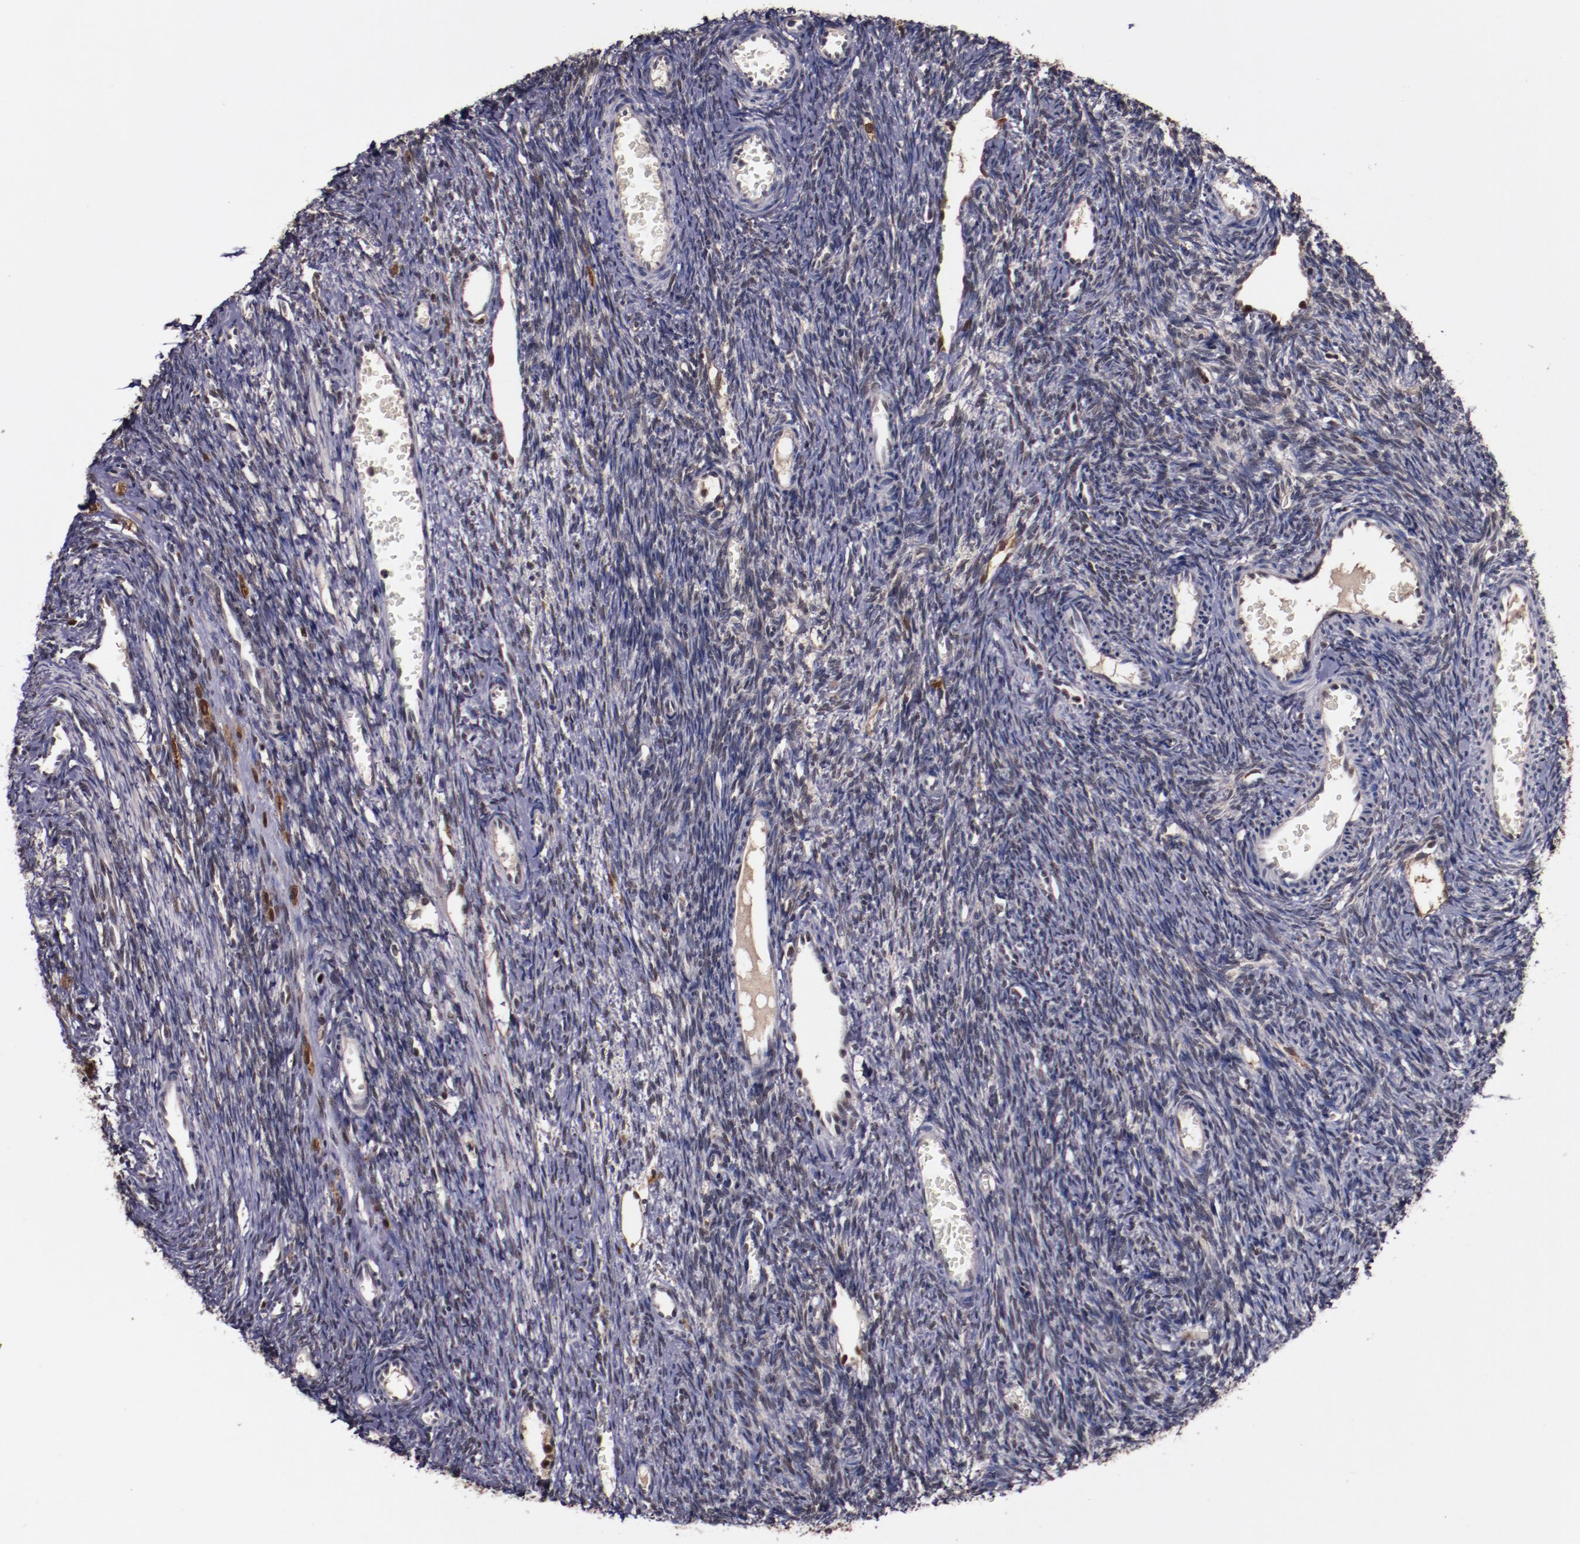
{"staining": {"intensity": "weak", "quantity": ">75%", "location": "nuclear"}, "tissue": "ovary", "cell_type": "Follicle cells", "image_type": "normal", "snomed": [{"axis": "morphology", "description": "Normal tissue, NOS"}, {"axis": "topography", "description": "Ovary"}], "caption": "Protein expression analysis of normal human ovary reveals weak nuclear staining in about >75% of follicle cells. (DAB (3,3'-diaminobenzidine) = brown stain, brightfield microscopy at high magnification).", "gene": "CHEK2", "patient": {"sex": "female", "age": 39}}